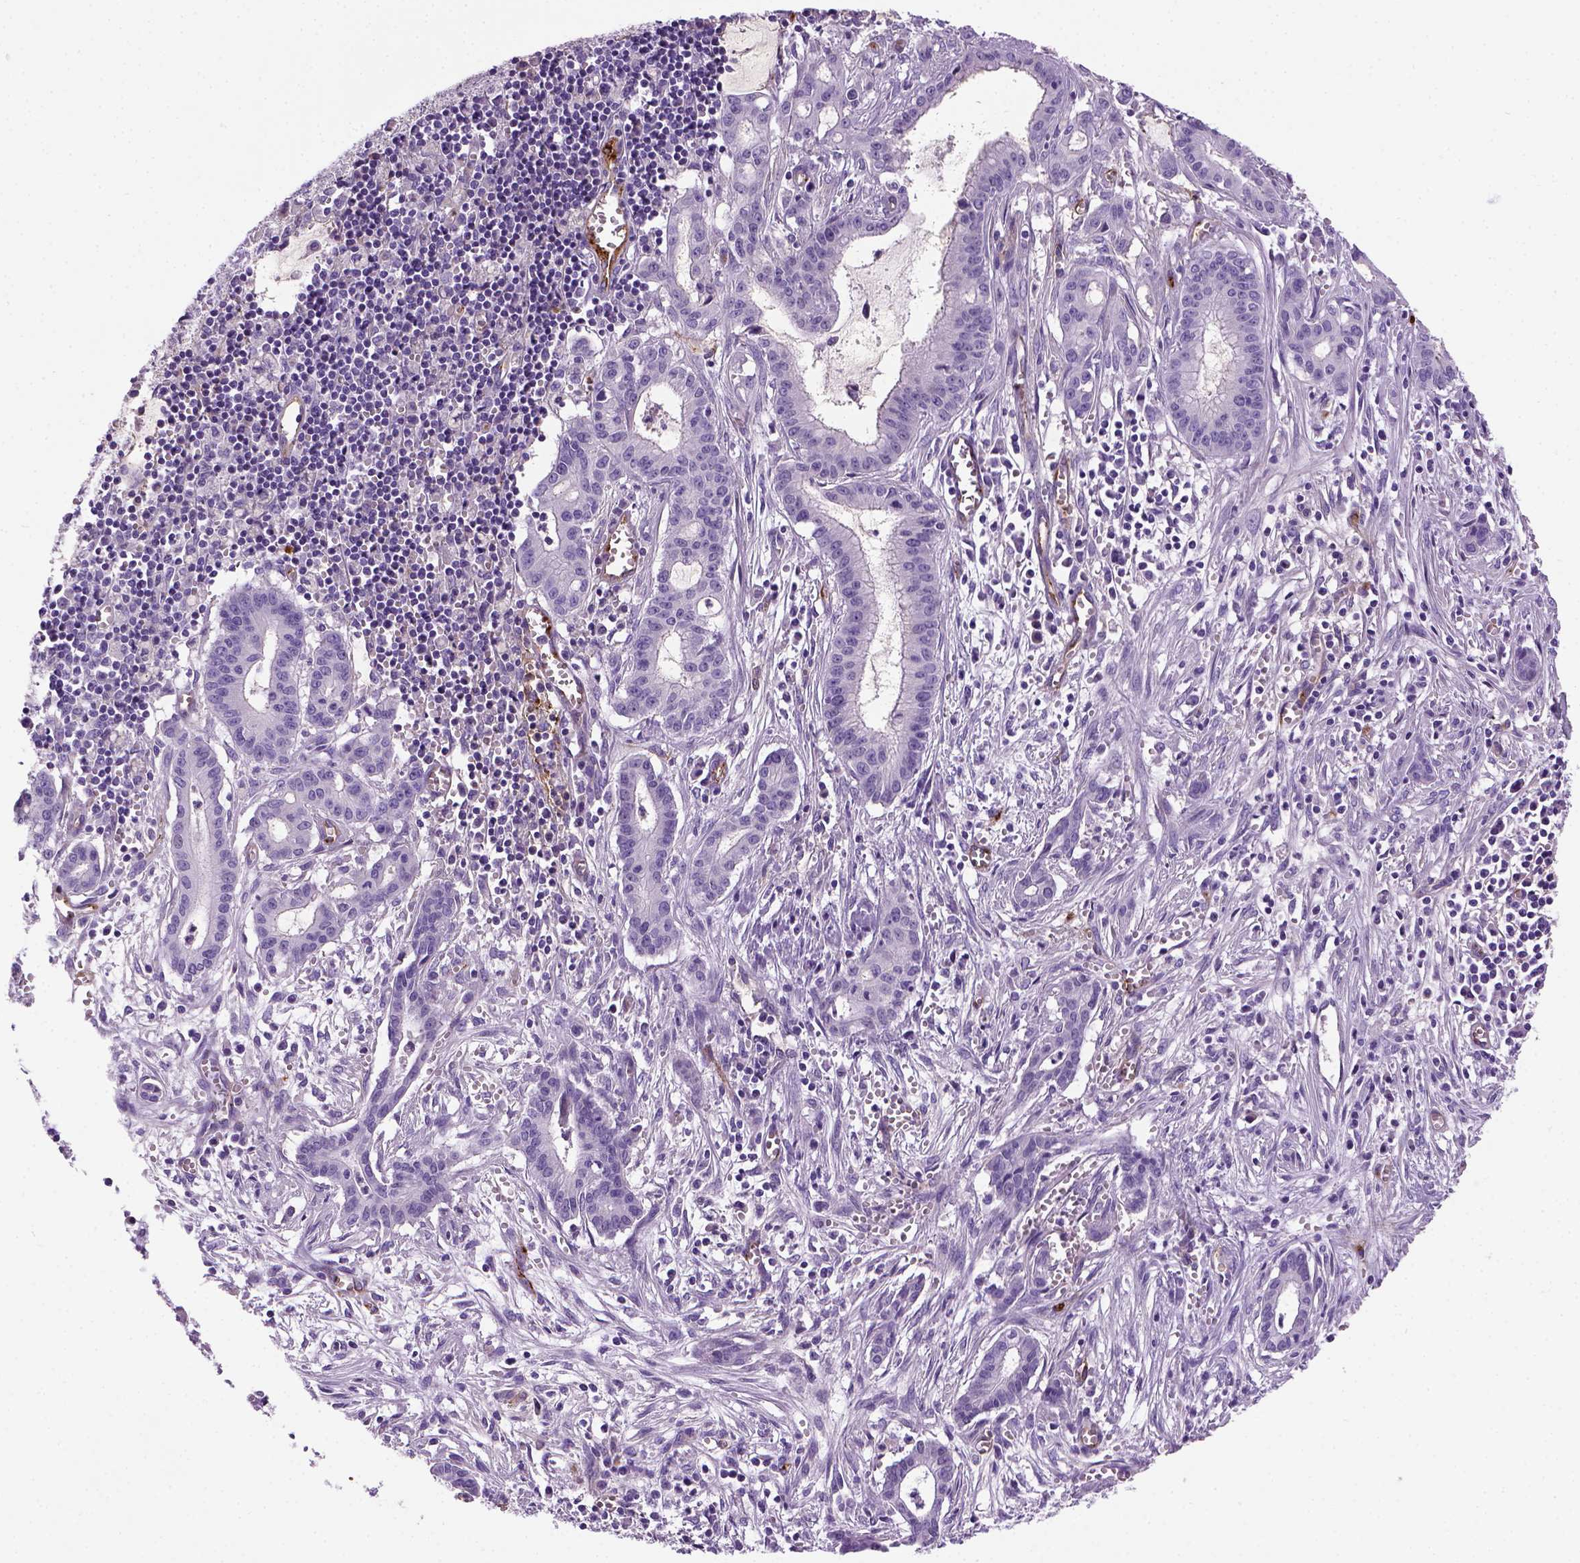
{"staining": {"intensity": "negative", "quantity": "none", "location": "none"}, "tissue": "pancreatic cancer", "cell_type": "Tumor cells", "image_type": "cancer", "snomed": [{"axis": "morphology", "description": "Adenocarcinoma, NOS"}, {"axis": "topography", "description": "Pancreas"}], "caption": "Micrograph shows no protein staining in tumor cells of pancreatic adenocarcinoma tissue.", "gene": "VWF", "patient": {"sex": "male", "age": 48}}